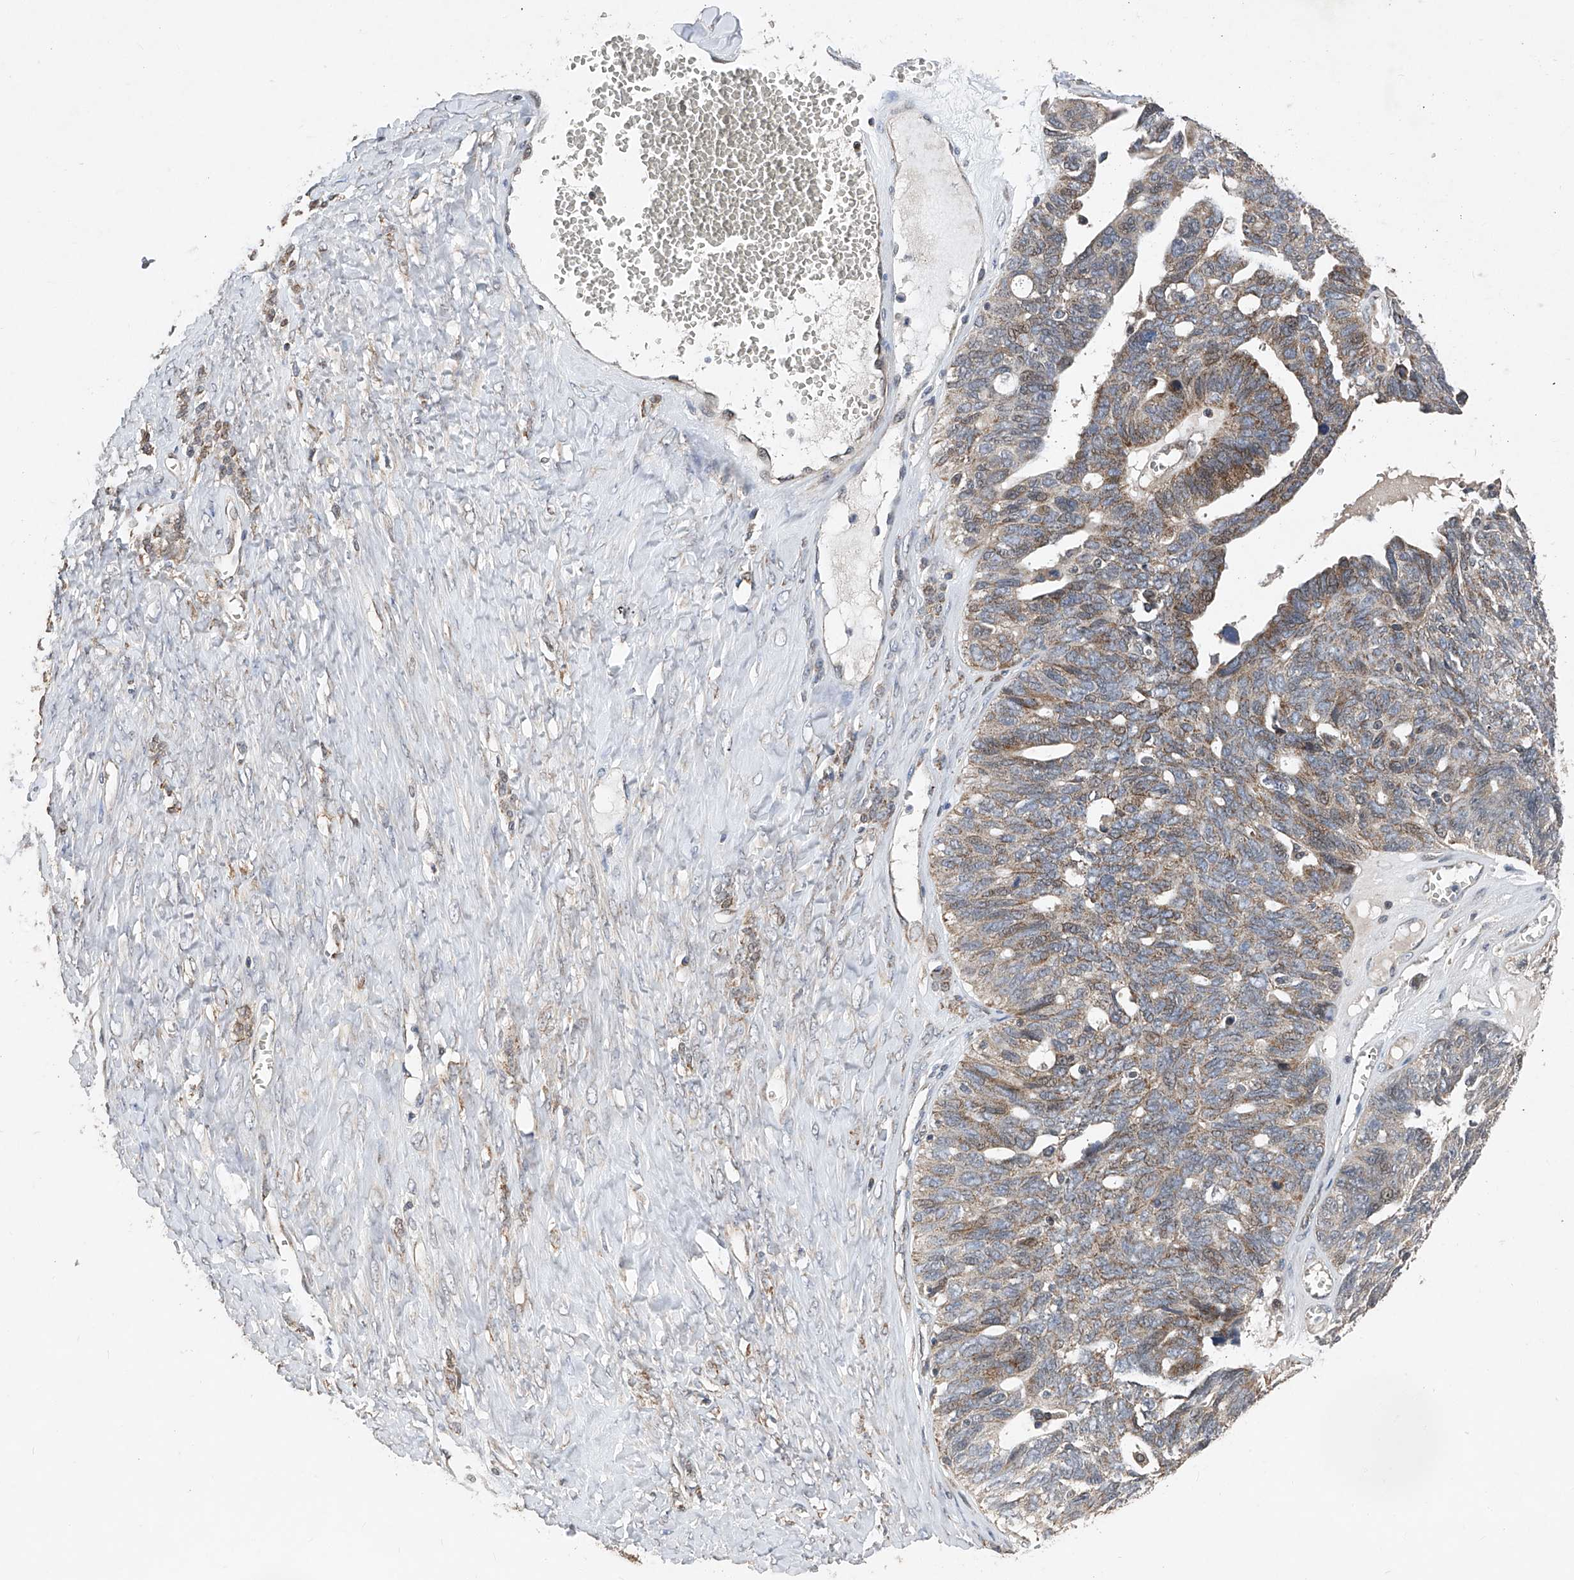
{"staining": {"intensity": "moderate", "quantity": ">75%", "location": "cytoplasmic/membranous"}, "tissue": "ovarian cancer", "cell_type": "Tumor cells", "image_type": "cancer", "snomed": [{"axis": "morphology", "description": "Cystadenocarcinoma, serous, NOS"}, {"axis": "topography", "description": "Ovary"}], "caption": "This micrograph displays ovarian cancer (serous cystadenocarcinoma) stained with IHC to label a protein in brown. The cytoplasmic/membranous of tumor cells show moderate positivity for the protein. Nuclei are counter-stained blue.", "gene": "BCKDHB", "patient": {"sex": "female", "age": 79}}